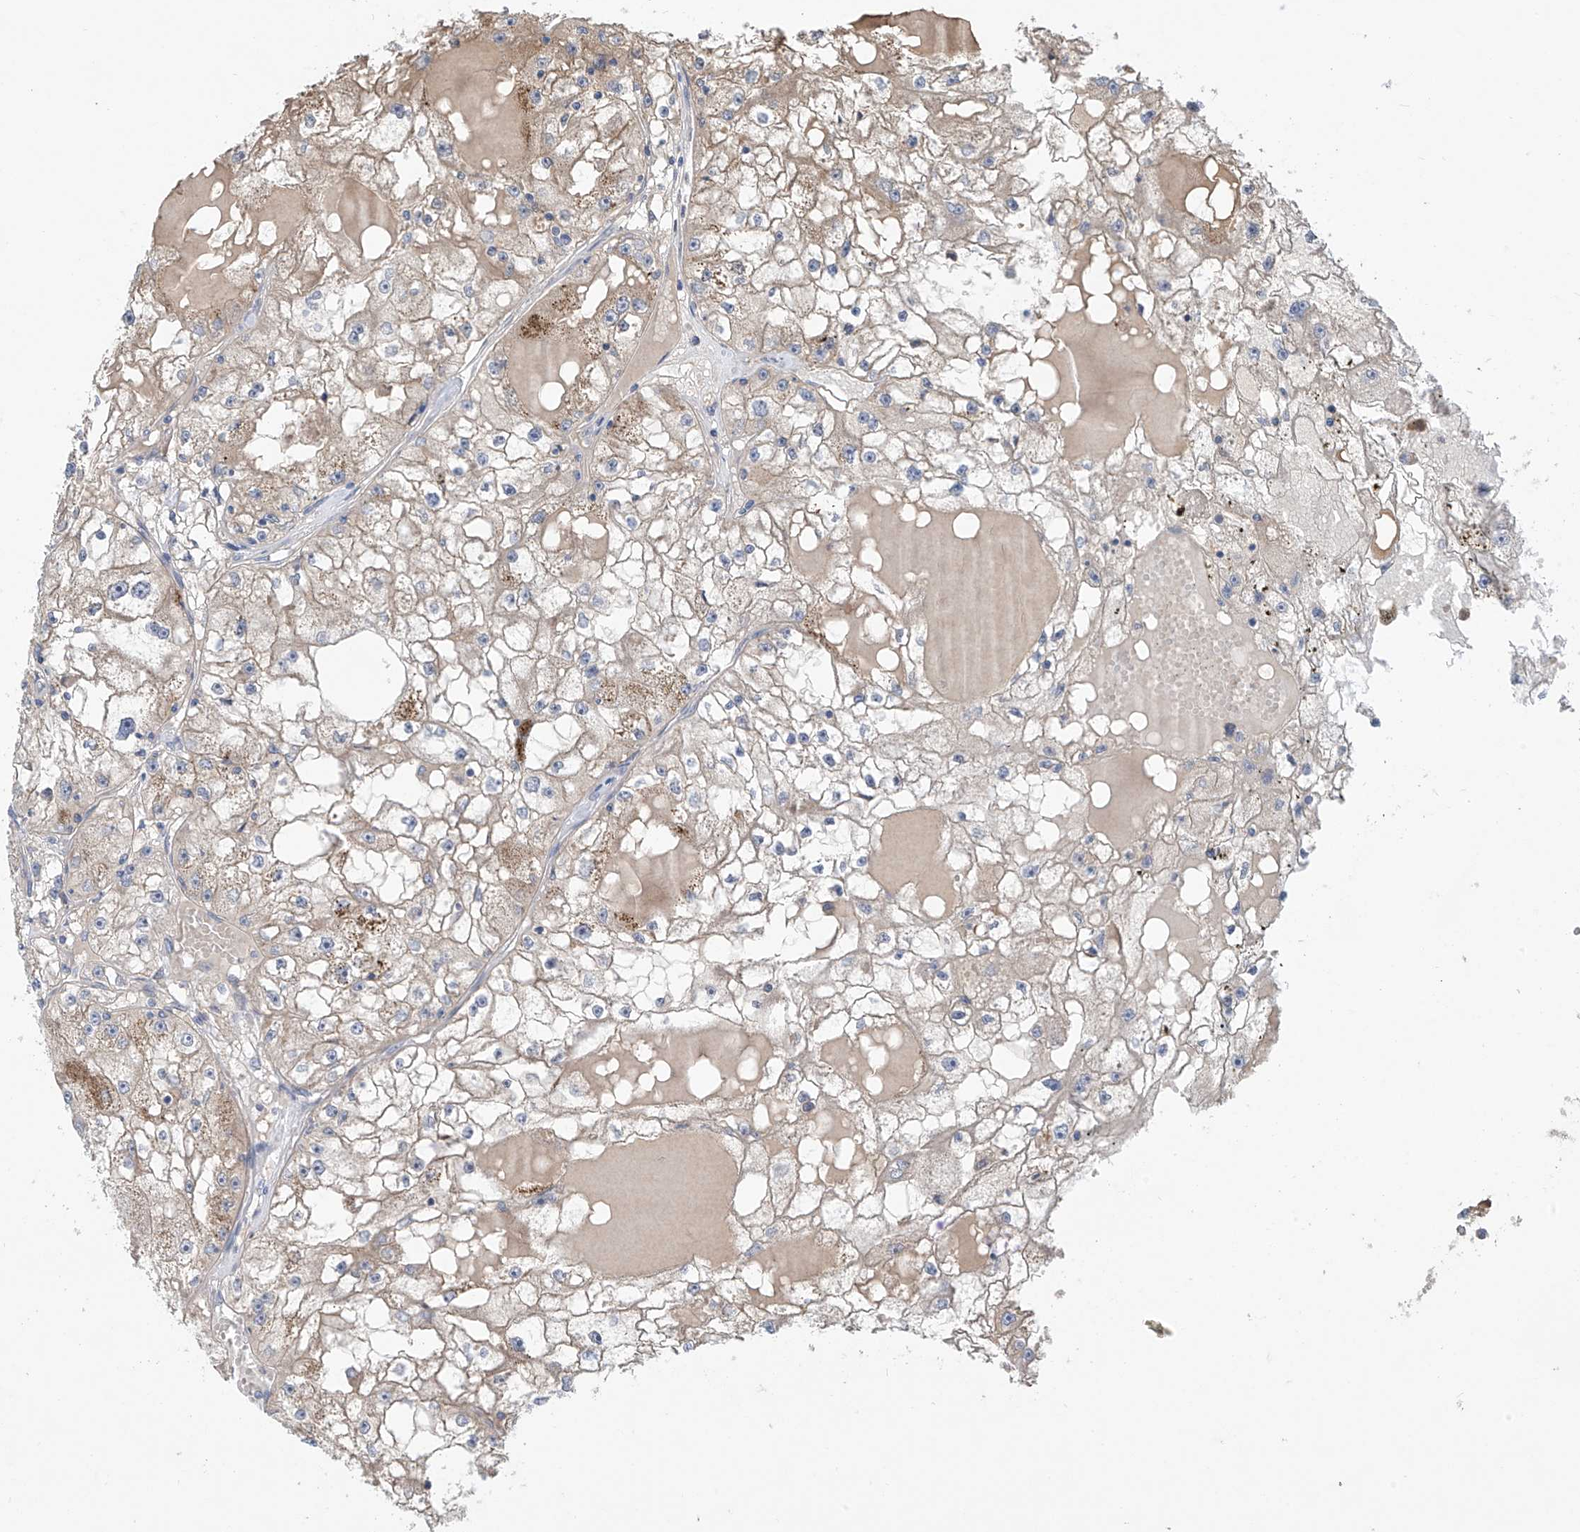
{"staining": {"intensity": "weak", "quantity": "<25%", "location": "cytoplasmic/membranous"}, "tissue": "renal cancer", "cell_type": "Tumor cells", "image_type": "cancer", "snomed": [{"axis": "morphology", "description": "Adenocarcinoma, NOS"}, {"axis": "topography", "description": "Kidney"}], "caption": "Renal adenocarcinoma stained for a protein using immunohistochemistry (IHC) exhibits no staining tumor cells.", "gene": "PHACTR4", "patient": {"sex": "male", "age": 56}}